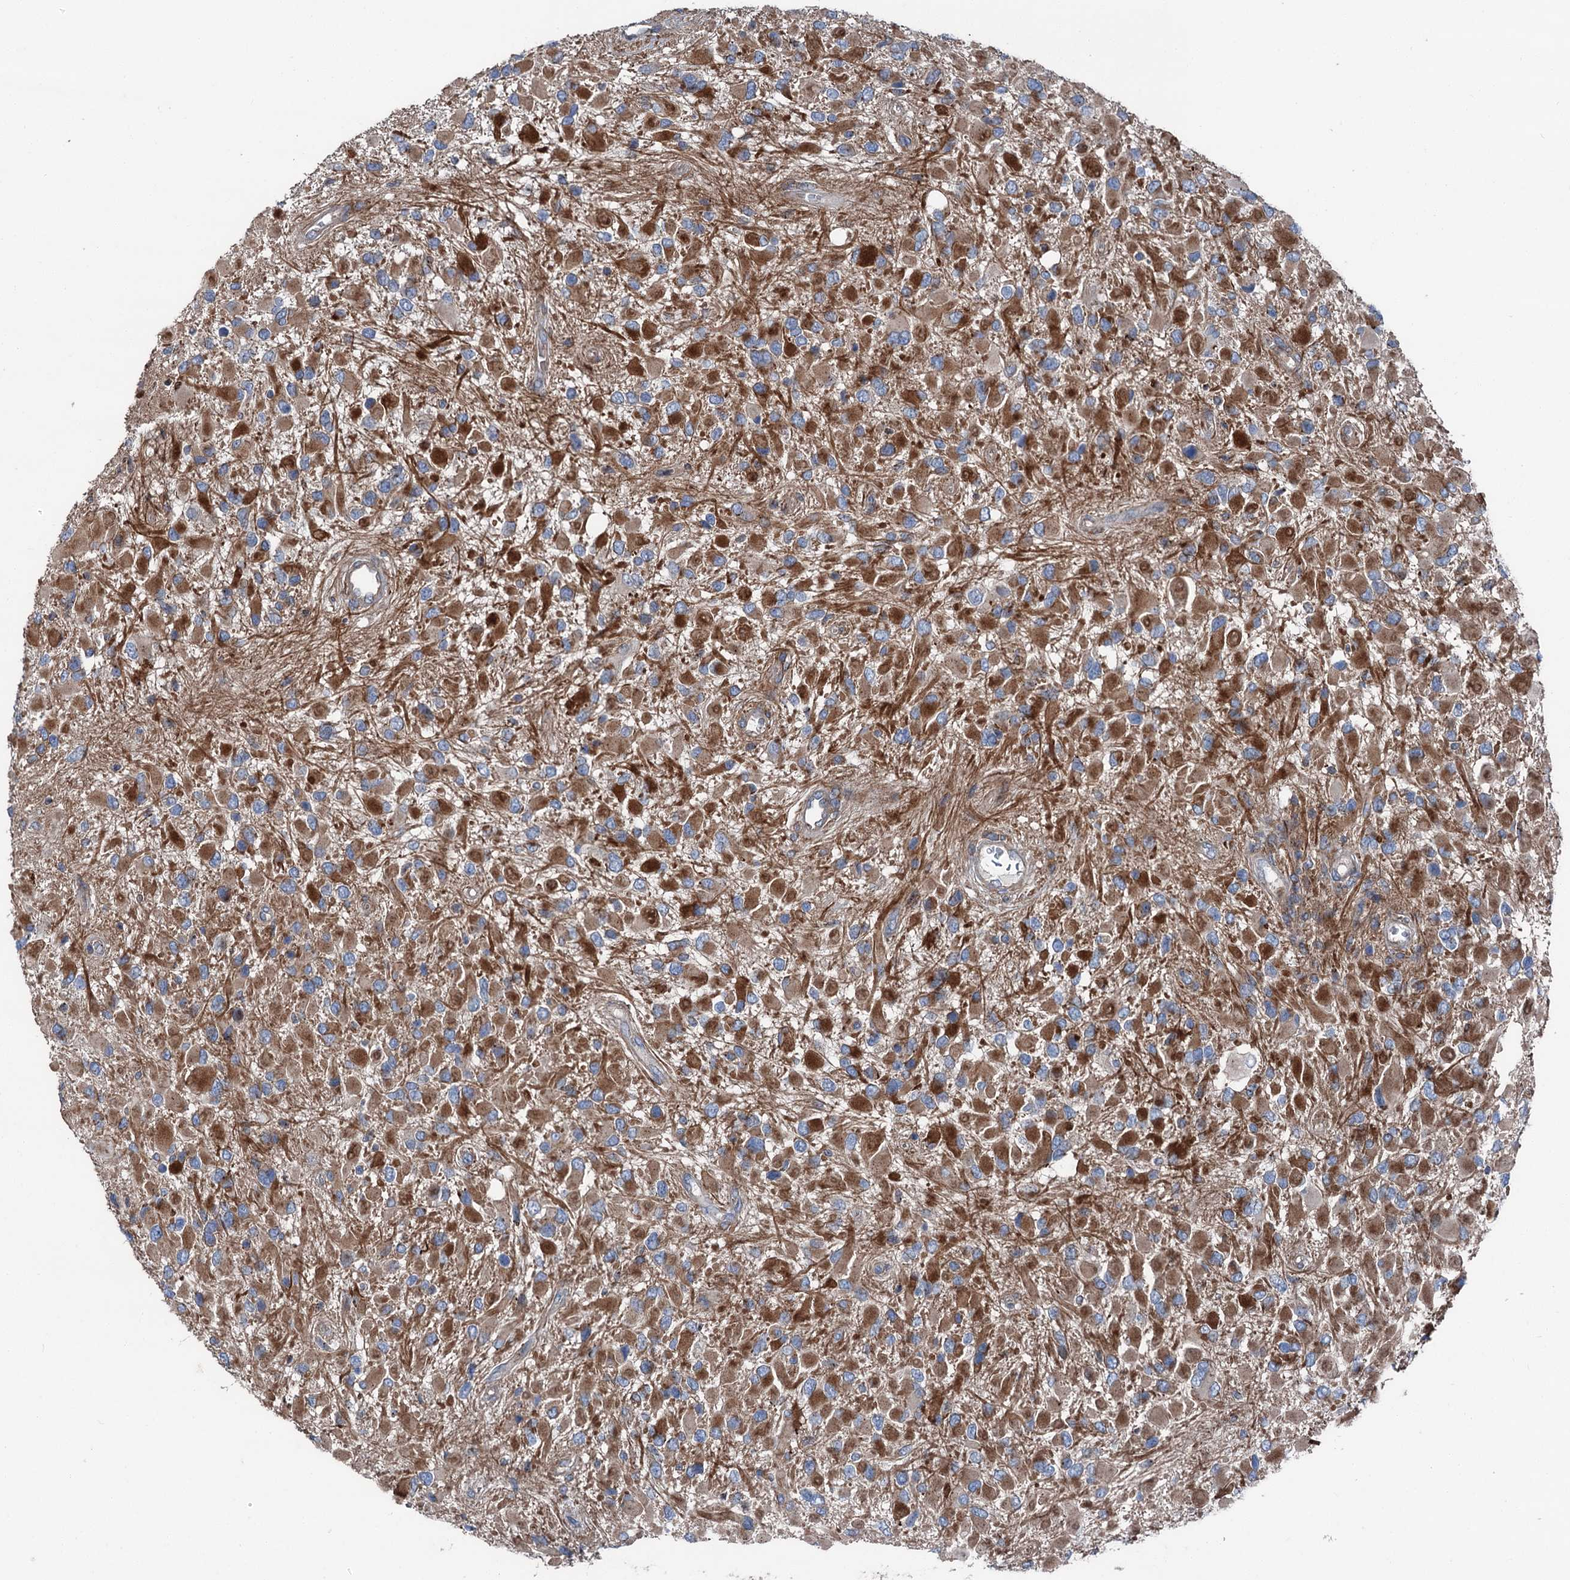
{"staining": {"intensity": "moderate", "quantity": "<25%", "location": "cytoplasmic/membranous"}, "tissue": "glioma", "cell_type": "Tumor cells", "image_type": "cancer", "snomed": [{"axis": "morphology", "description": "Glioma, malignant, High grade"}, {"axis": "topography", "description": "Brain"}], "caption": "Brown immunohistochemical staining in glioma demonstrates moderate cytoplasmic/membranous positivity in about <25% of tumor cells.", "gene": "RUFY1", "patient": {"sex": "male", "age": 53}}